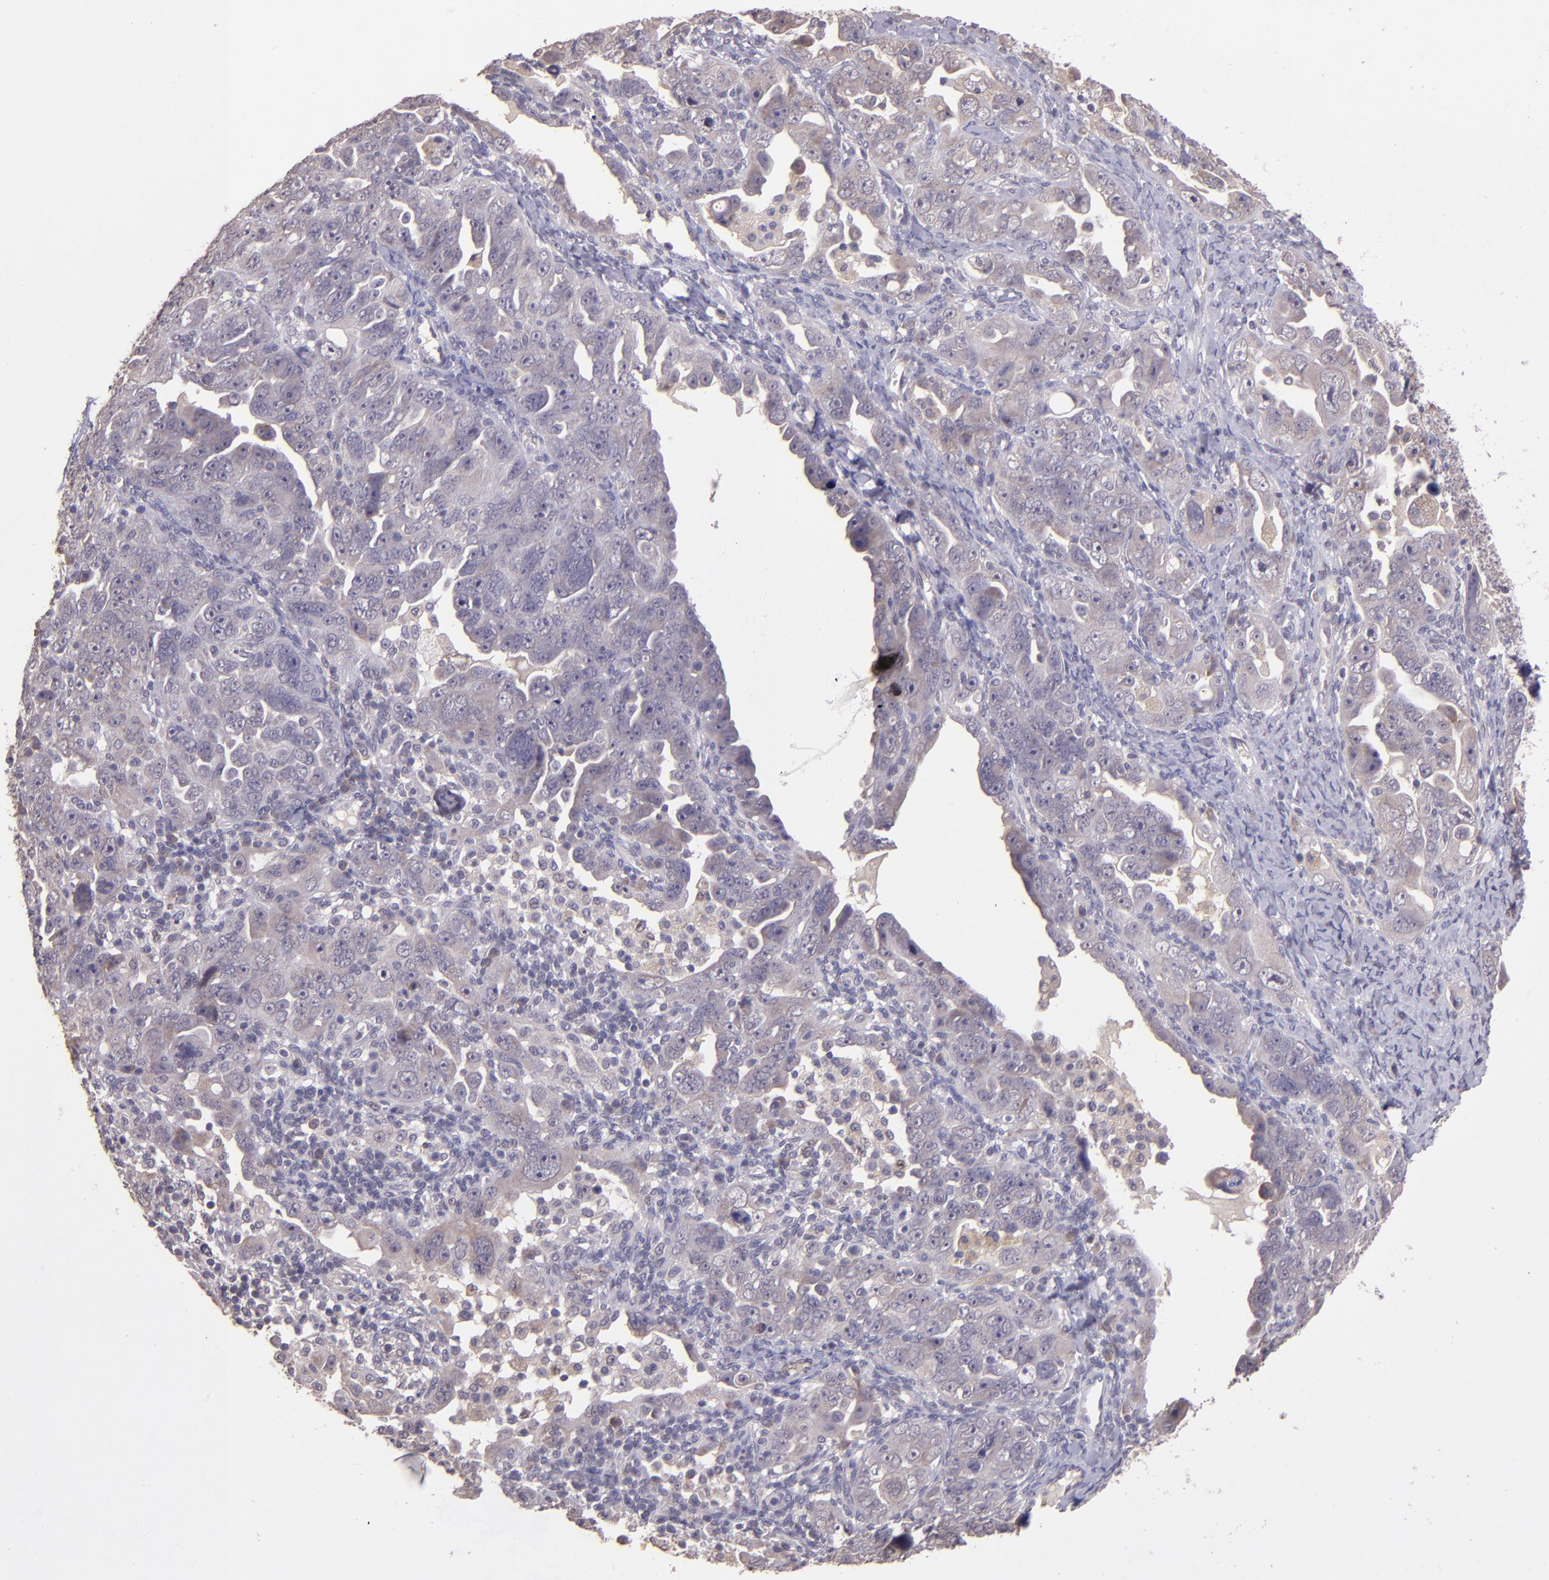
{"staining": {"intensity": "weak", "quantity": "25%-75%", "location": "cytoplasmic/membranous"}, "tissue": "ovarian cancer", "cell_type": "Tumor cells", "image_type": "cancer", "snomed": [{"axis": "morphology", "description": "Cystadenocarcinoma, serous, NOS"}, {"axis": "topography", "description": "Ovary"}], "caption": "Serous cystadenocarcinoma (ovarian) stained with a protein marker demonstrates weak staining in tumor cells.", "gene": "TAF7L", "patient": {"sex": "female", "age": 66}}